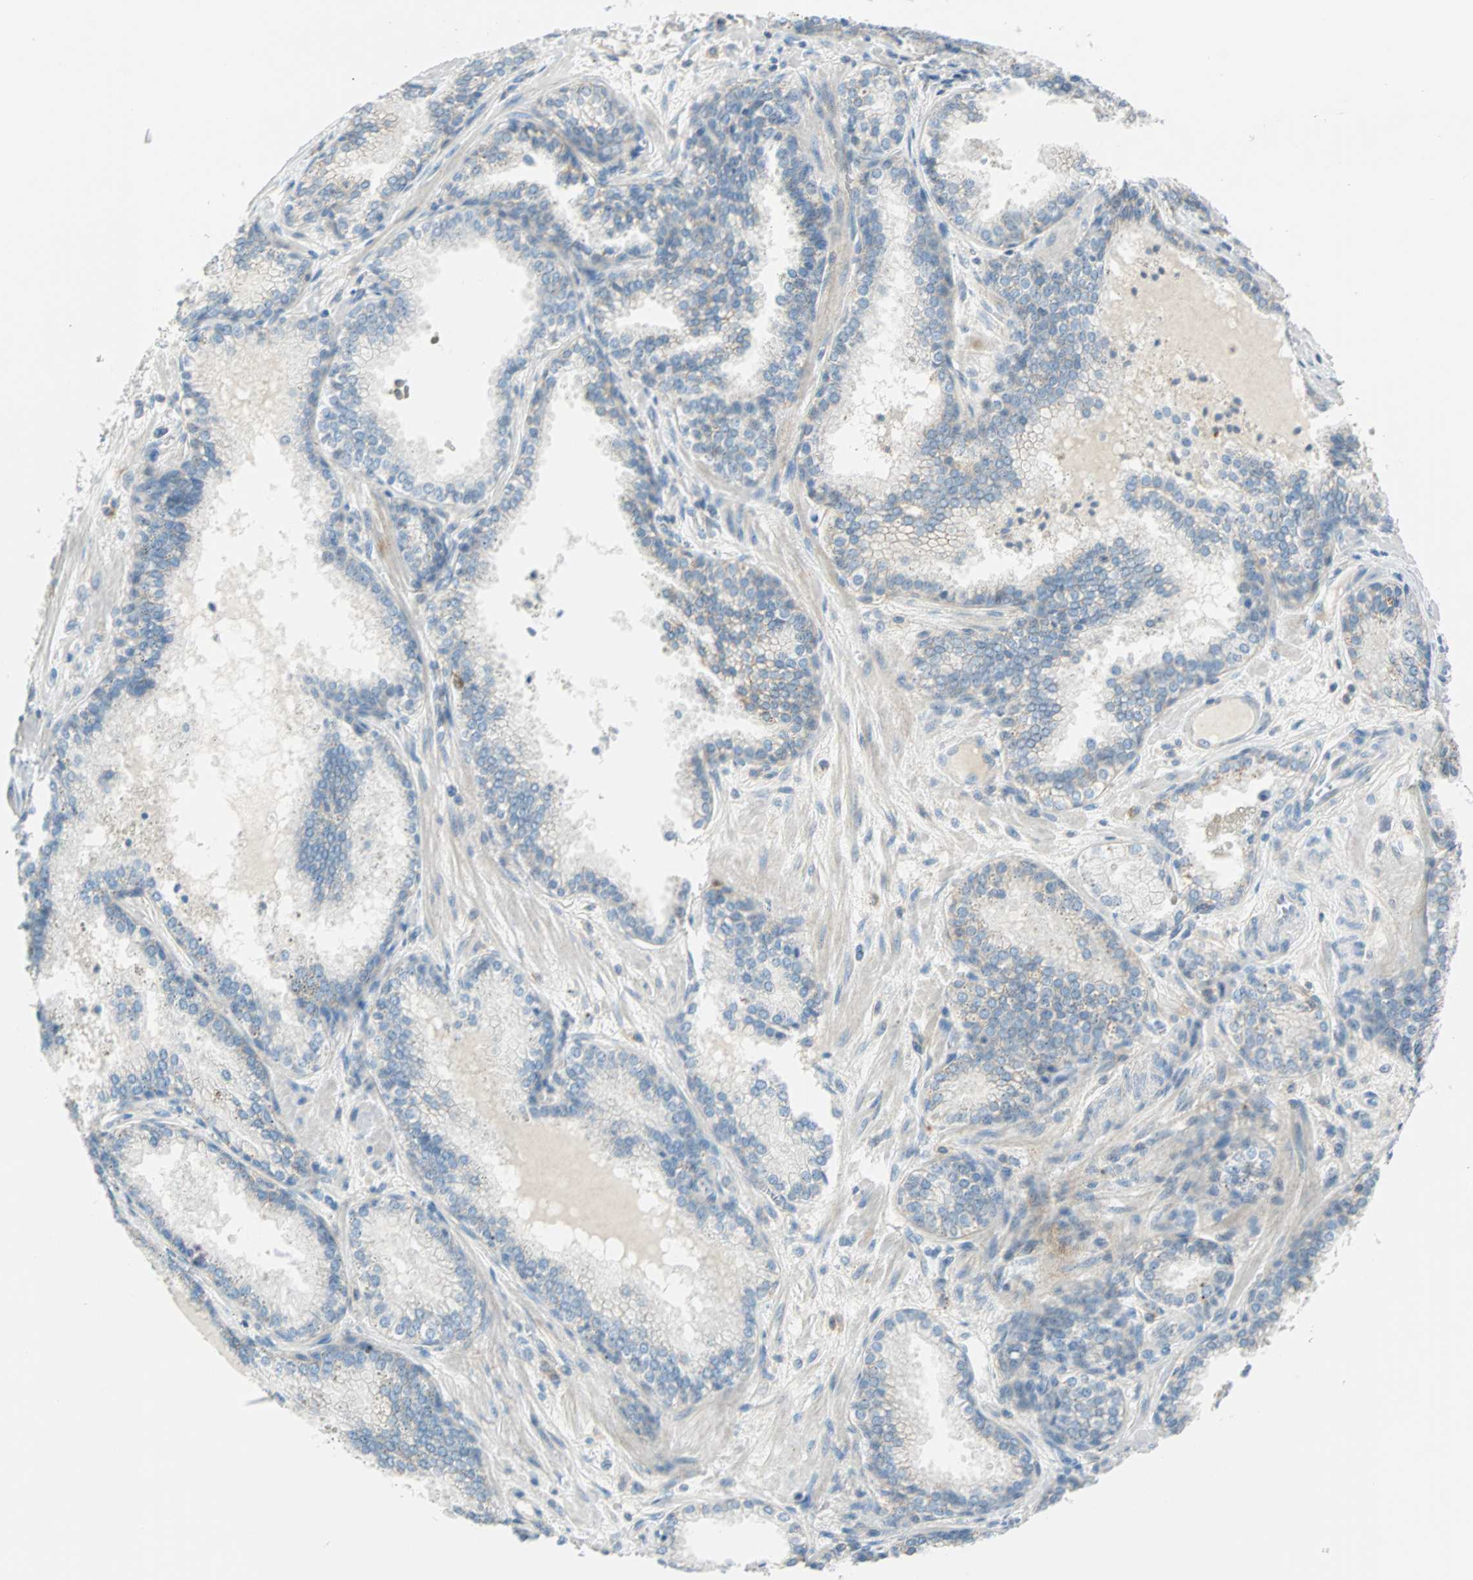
{"staining": {"intensity": "negative", "quantity": "none", "location": "none"}, "tissue": "prostate cancer", "cell_type": "Tumor cells", "image_type": "cancer", "snomed": [{"axis": "morphology", "description": "Adenocarcinoma, Low grade"}, {"axis": "topography", "description": "Prostate"}], "caption": "Low-grade adenocarcinoma (prostate) was stained to show a protein in brown. There is no significant staining in tumor cells.", "gene": "PTTG1", "patient": {"sex": "male", "age": 60}}